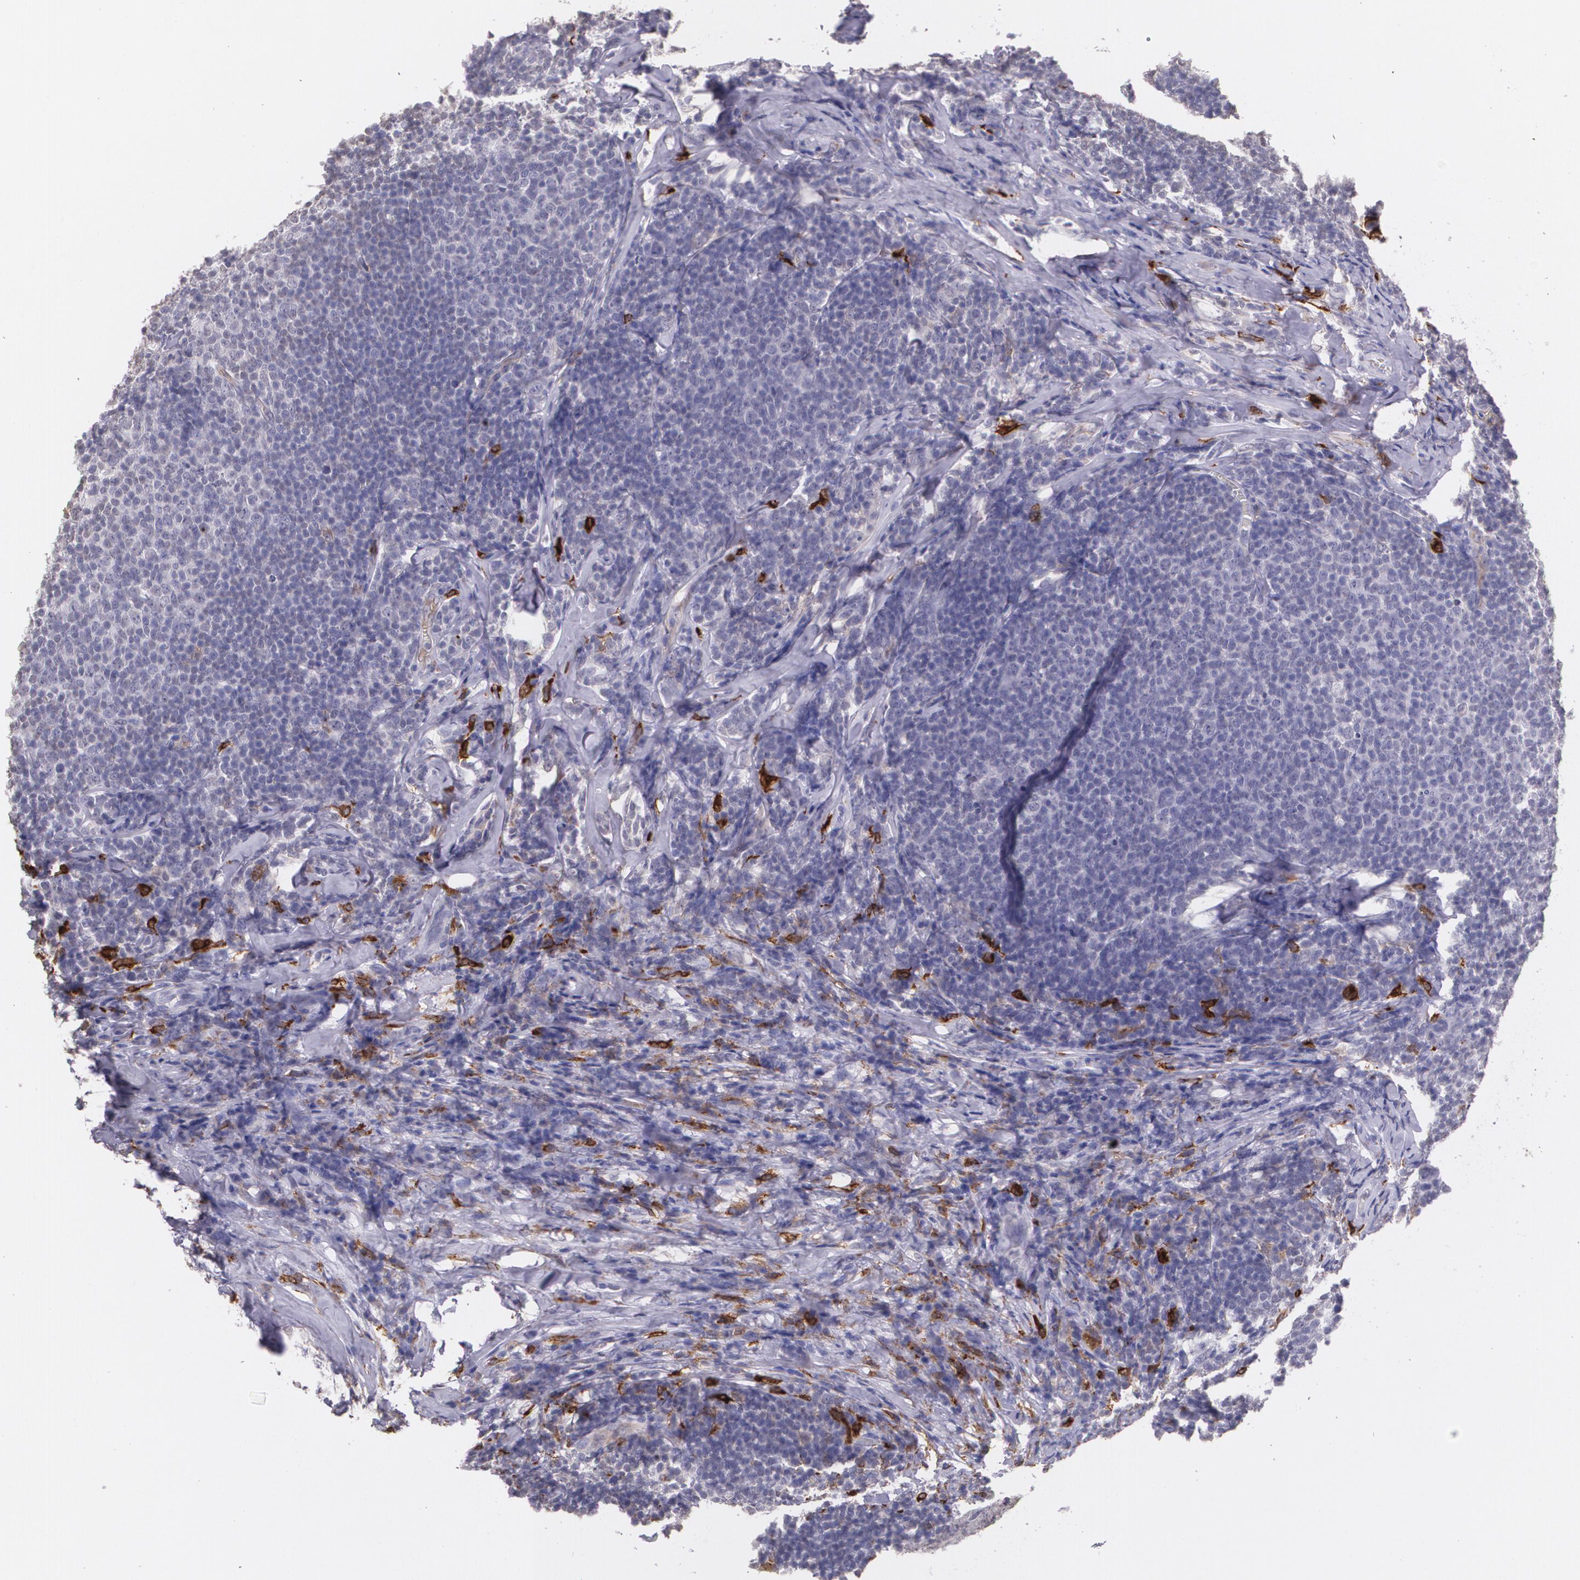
{"staining": {"intensity": "negative", "quantity": "none", "location": "none"}, "tissue": "lymphoma", "cell_type": "Tumor cells", "image_type": "cancer", "snomed": [{"axis": "morphology", "description": "Malignant lymphoma, non-Hodgkin's type, Low grade"}, {"axis": "topography", "description": "Lymph node"}], "caption": "A micrograph of lymphoma stained for a protein reveals no brown staining in tumor cells.", "gene": "RTN1", "patient": {"sex": "male", "age": 74}}